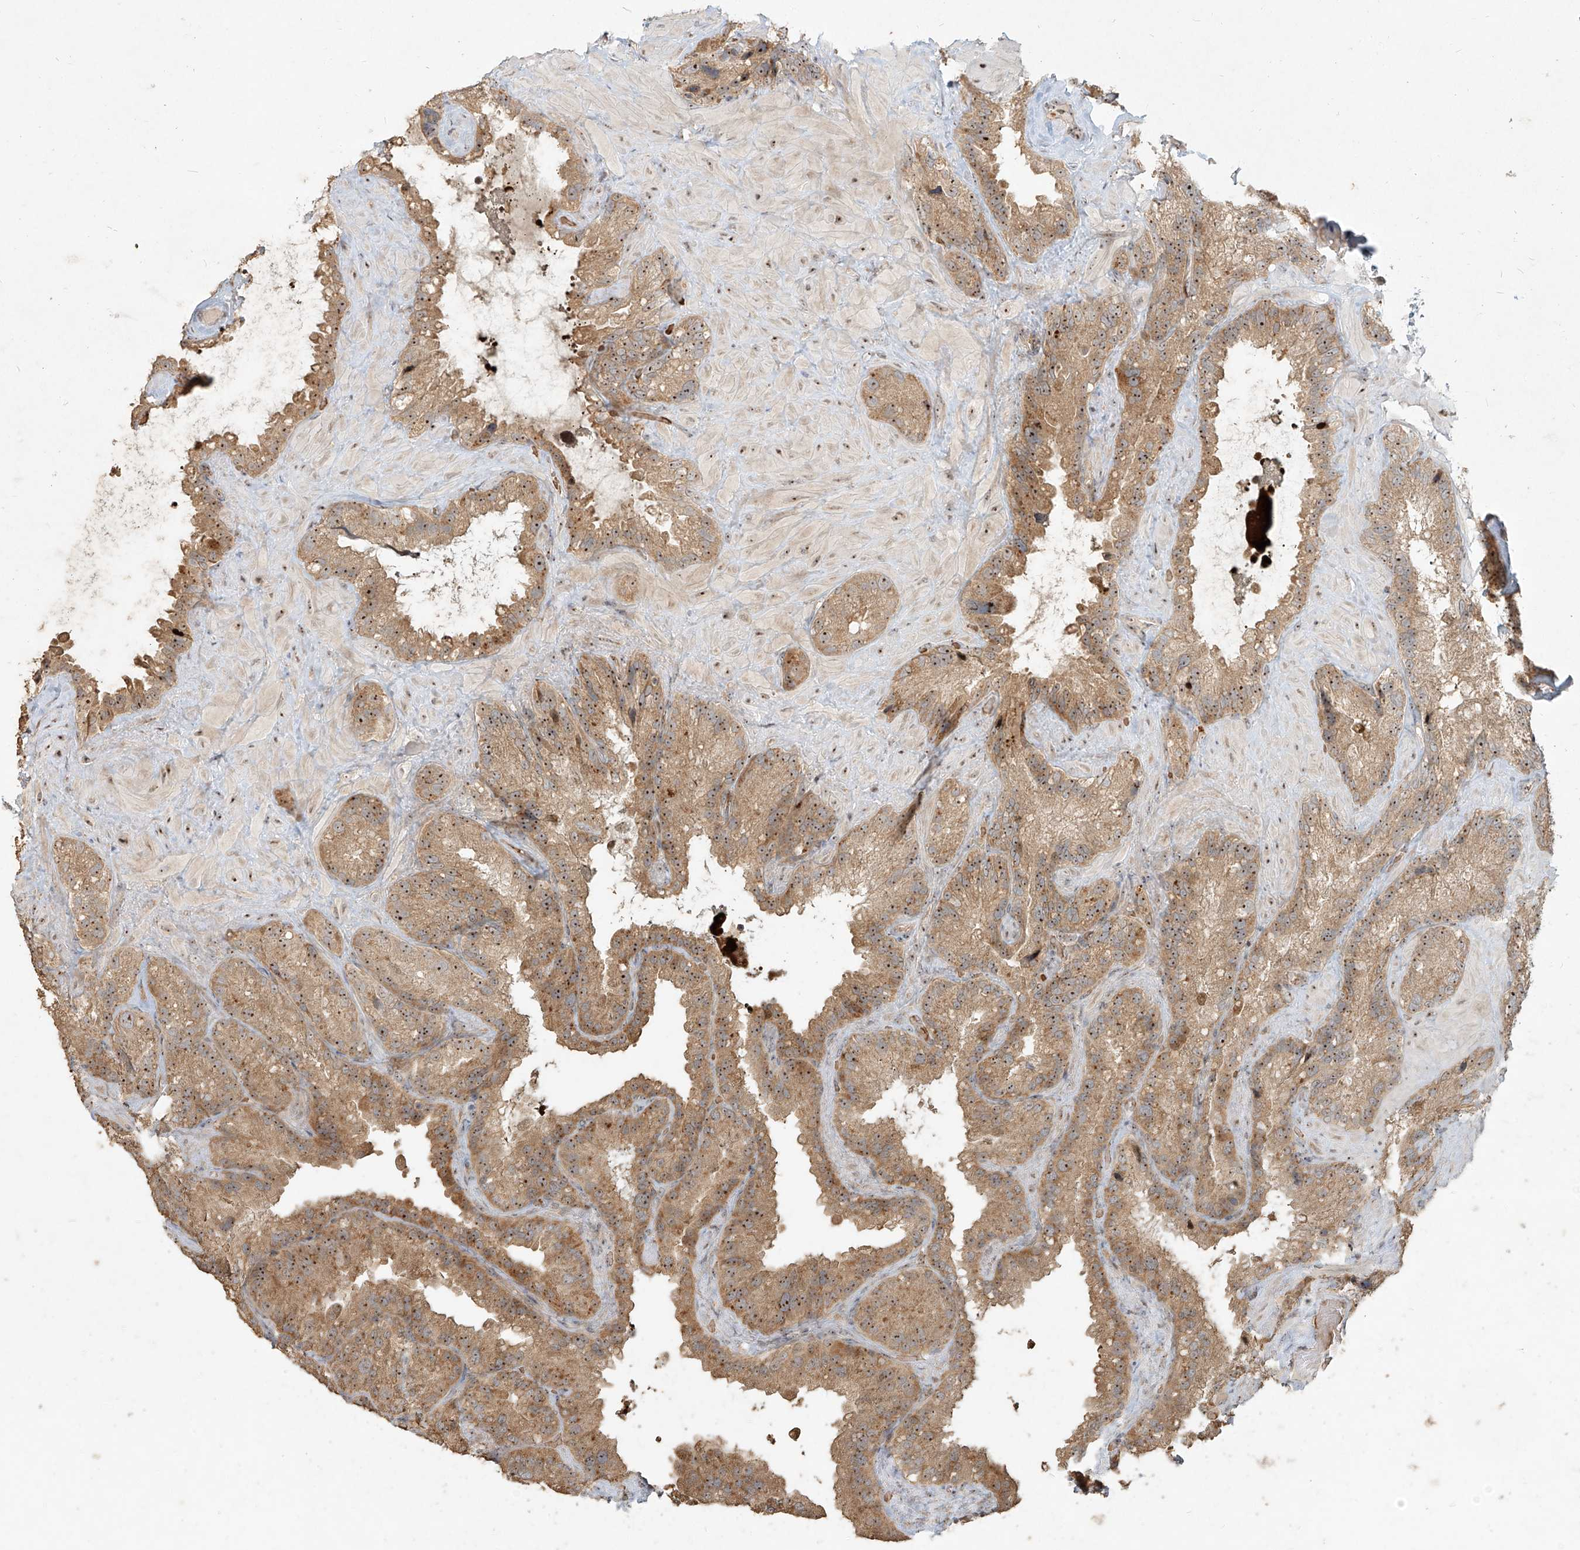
{"staining": {"intensity": "moderate", "quantity": ">75%", "location": "cytoplasmic/membranous,nuclear"}, "tissue": "seminal vesicle", "cell_type": "Glandular cells", "image_type": "normal", "snomed": [{"axis": "morphology", "description": "Normal tissue, NOS"}, {"axis": "topography", "description": "Prostate"}, {"axis": "topography", "description": "Seminal veicle"}], "caption": "IHC photomicrograph of normal seminal vesicle: human seminal vesicle stained using immunohistochemistry (IHC) shows medium levels of moderate protein expression localized specifically in the cytoplasmic/membranous,nuclear of glandular cells, appearing as a cytoplasmic/membranous,nuclear brown color.", "gene": "BYSL", "patient": {"sex": "male", "age": 68}}